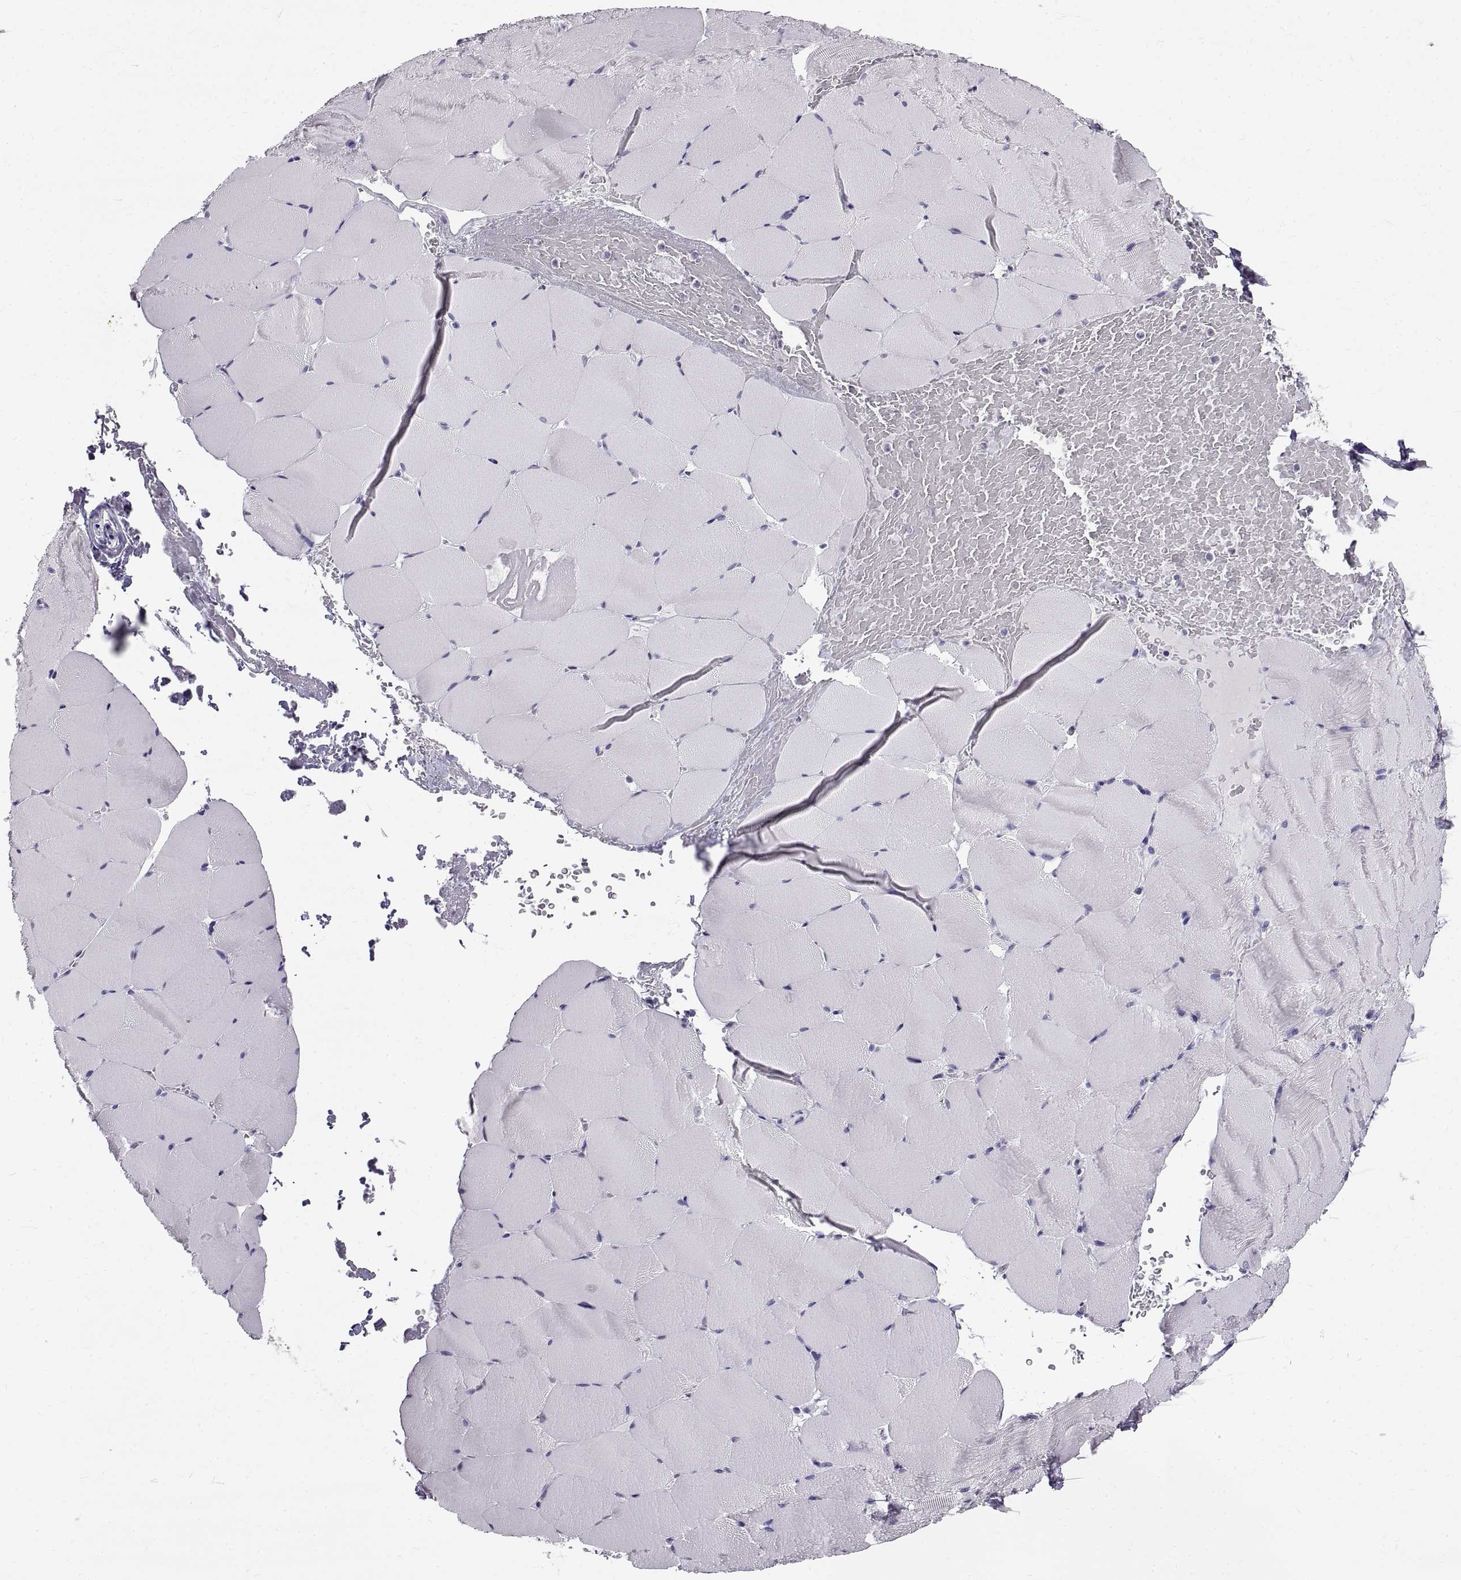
{"staining": {"intensity": "negative", "quantity": "none", "location": "none"}, "tissue": "skeletal muscle", "cell_type": "Myocytes", "image_type": "normal", "snomed": [{"axis": "morphology", "description": "Normal tissue, NOS"}, {"axis": "topography", "description": "Skeletal muscle"}], "caption": "DAB immunohistochemical staining of unremarkable human skeletal muscle displays no significant positivity in myocytes.", "gene": "GNG12", "patient": {"sex": "female", "age": 37}}